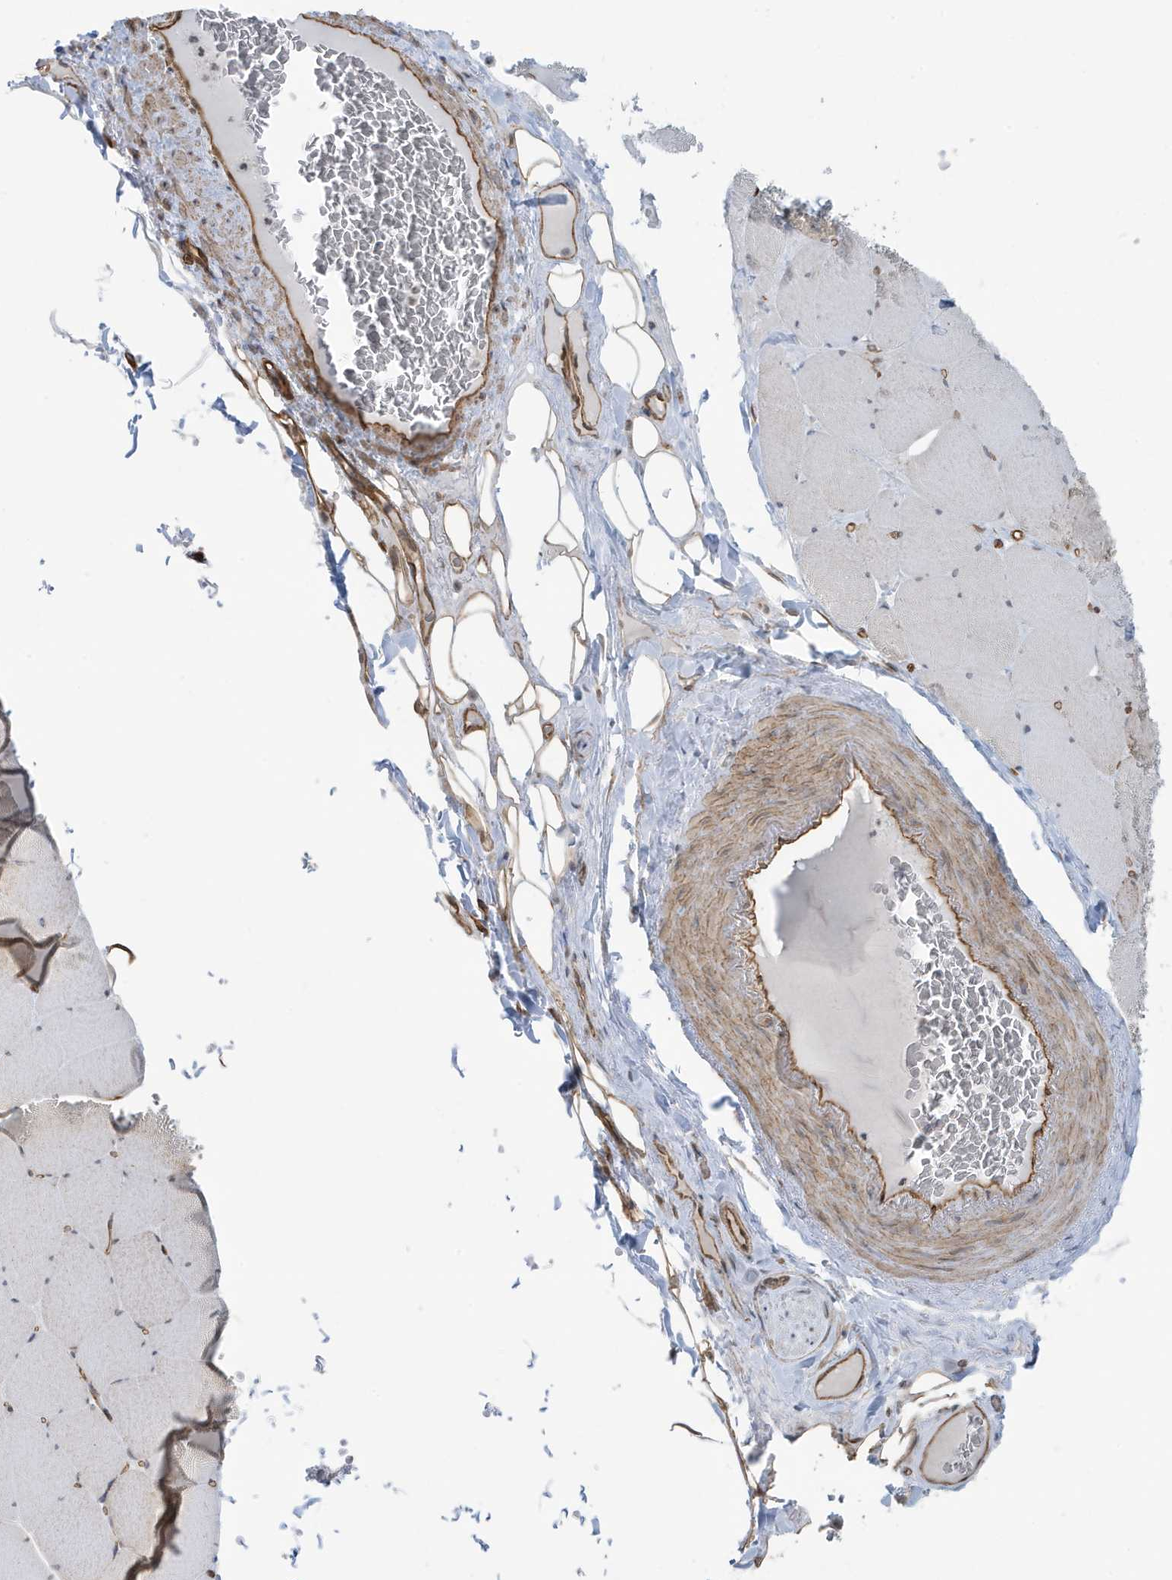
{"staining": {"intensity": "weak", "quantity": "<25%", "location": "cytoplasmic/membranous"}, "tissue": "skeletal muscle", "cell_type": "Myocytes", "image_type": "normal", "snomed": [{"axis": "morphology", "description": "Normal tissue, NOS"}, {"axis": "topography", "description": "Skeletal muscle"}, {"axis": "topography", "description": "Head-Neck"}], "caption": "Histopathology image shows no significant protein positivity in myocytes of normal skeletal muscle. (Immunohistochemistry (ihc), brightfield microscopy, high magnification).", "gene": "CHCHD4", "patient": {"sex": "male", "age": 66}}